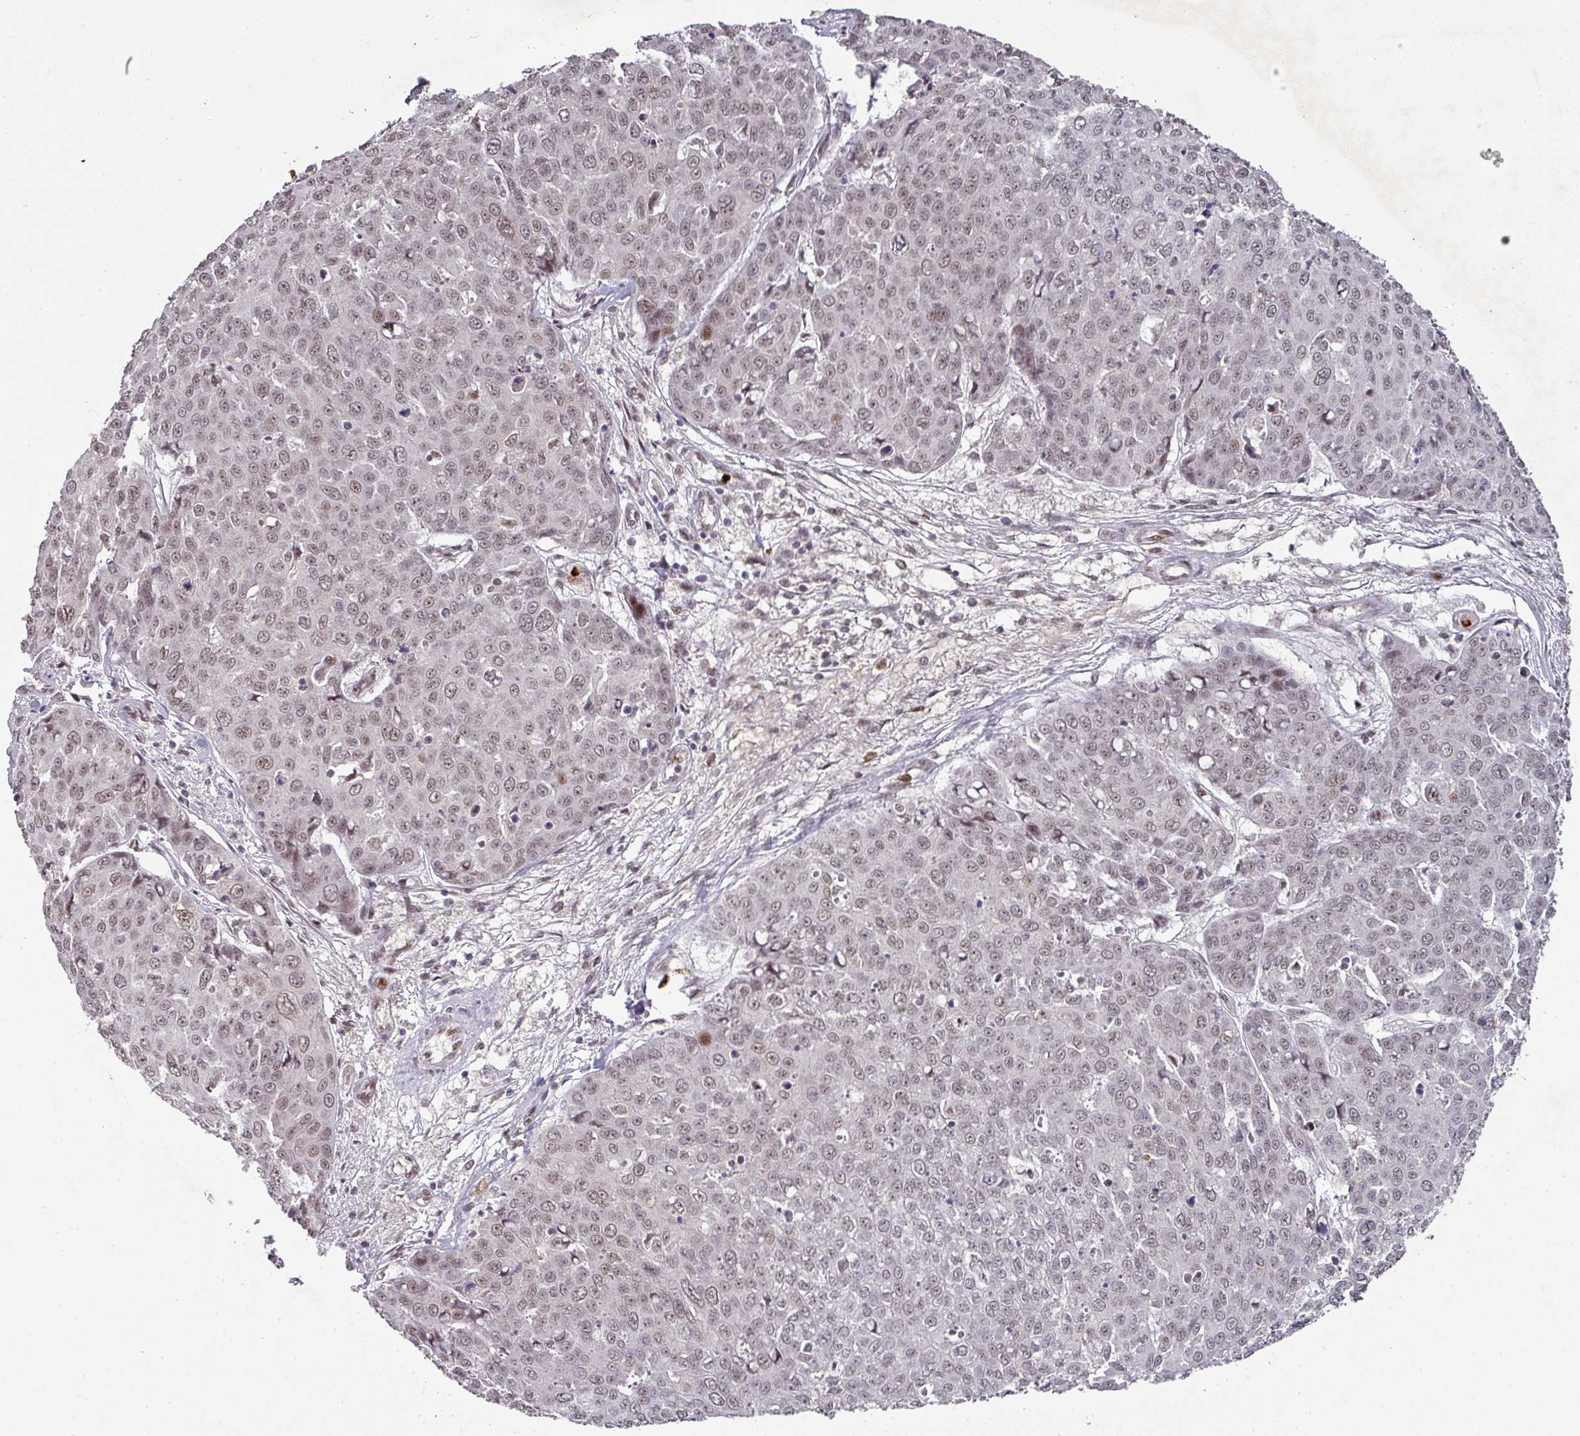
{"staining": {"intensity": "weak", "quantity": "<25%", "location": "nuclear"}, "tissue": "skin cancer", "cell_type": "Tumor cells", "image_type": "cancer", "snomed": [{"axis": "morphology", "description": "Squamous cell carcinoma, NOS"}, {"axis": "topography", "description": "Skin"}], "caption": "Tumor cells are negative for brown protein staining in squamous cell carcinoma (skin).", "gene": "NEIL1", "patient": {"sex": "male", "age": 71}}